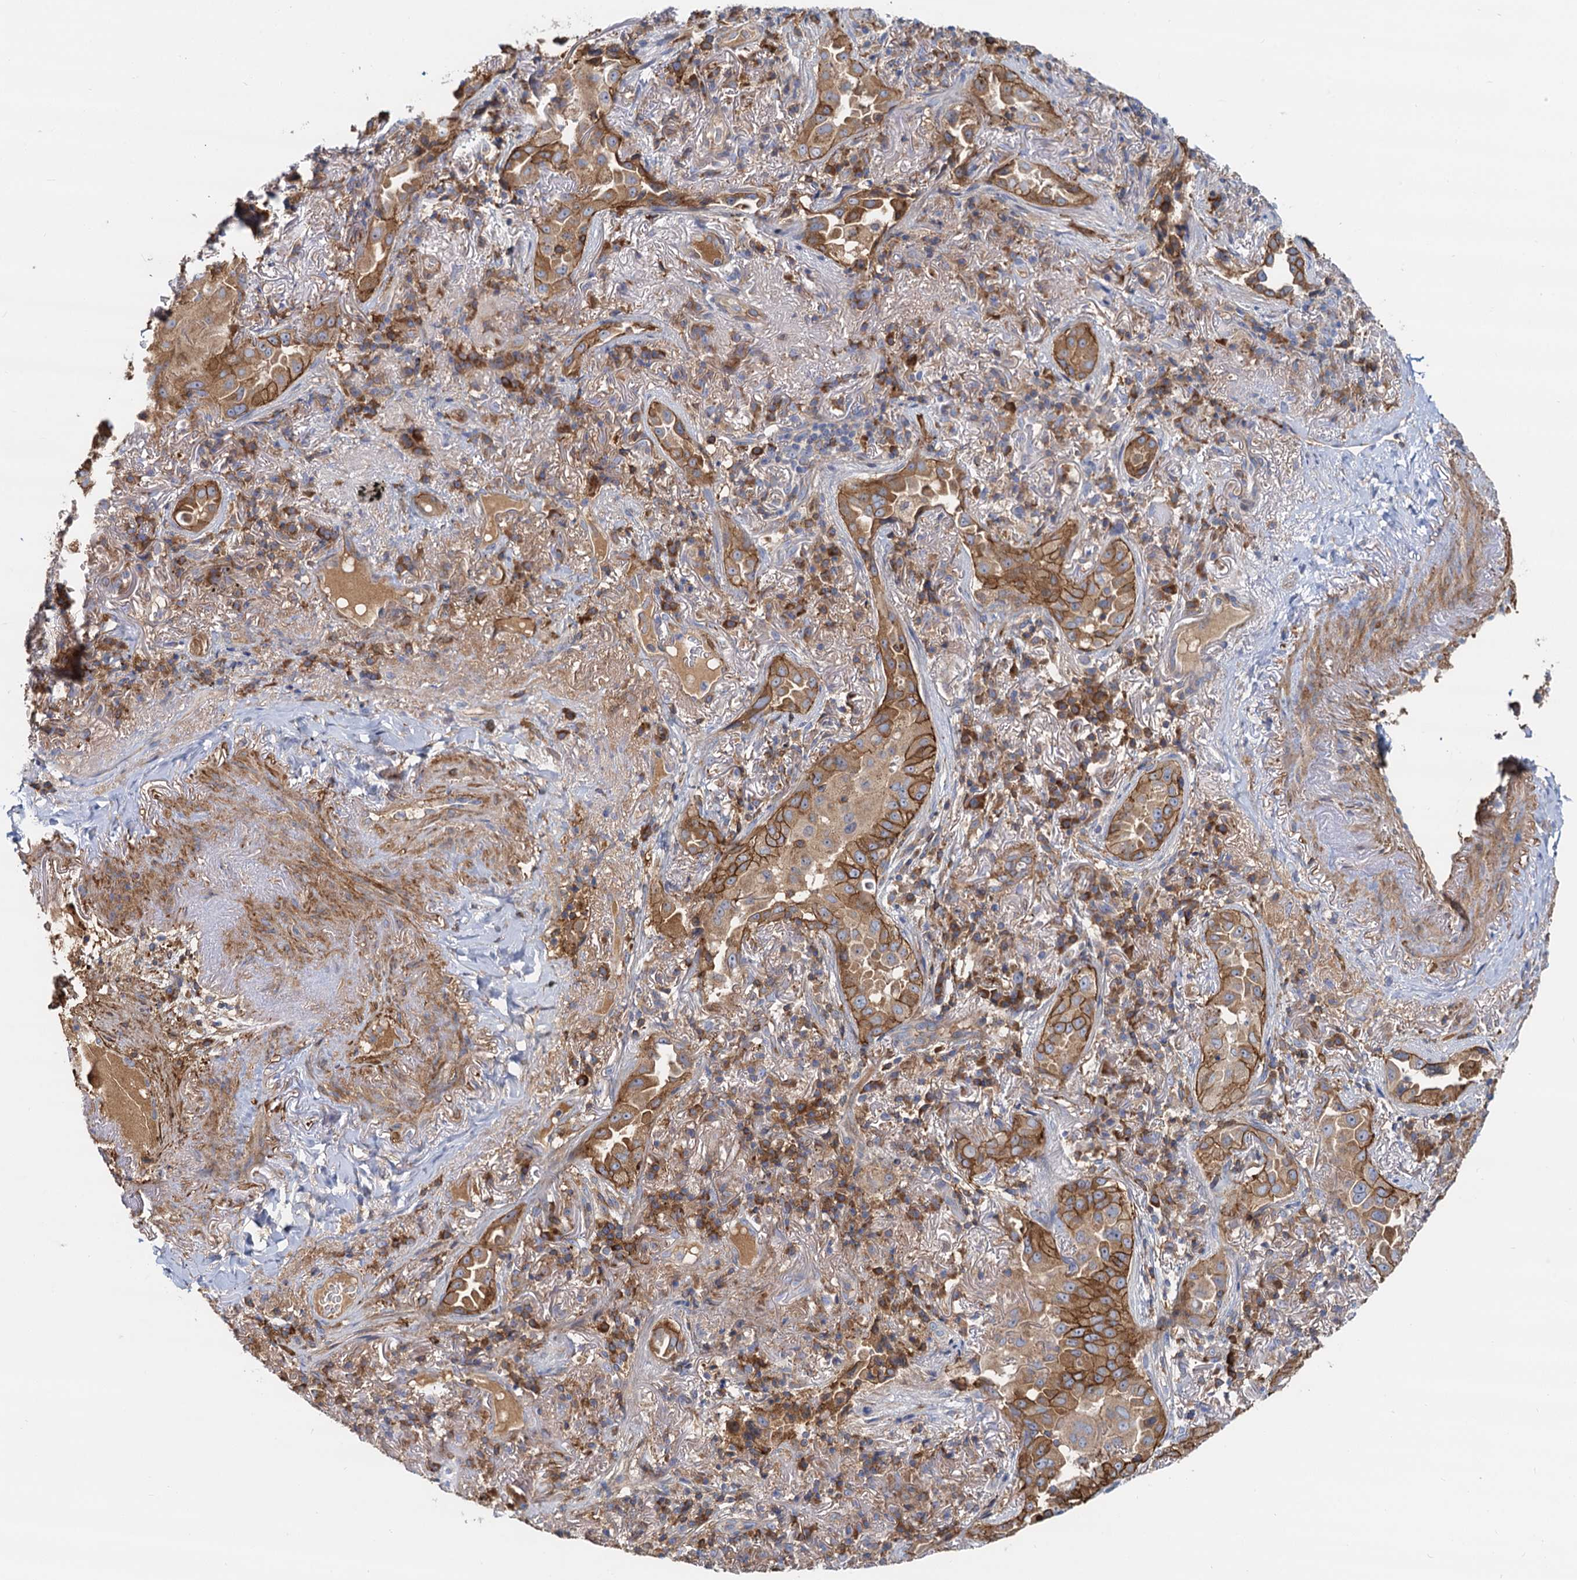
{"staining": {"intensity": "moderate", "quantity": ">75%", "location": "cytoplasmic/membranous"}, "tissue": "lung cancer", "cell_type": "Tumor cells", "image_type": "cancer", "snomed": [{"axis": "morphology", "description": "Adenocarcinoma, NOS"}, {"axis": "topography", "description": "Lung"}], "caption": "Protein staining of lung adenocarcinoma tissue exhibits moderate cytoplasmic/membranous staining in approximately >75% of tumor cells.", "gene": "LNX2", "patient": {"sex": "female", "age": 69}}